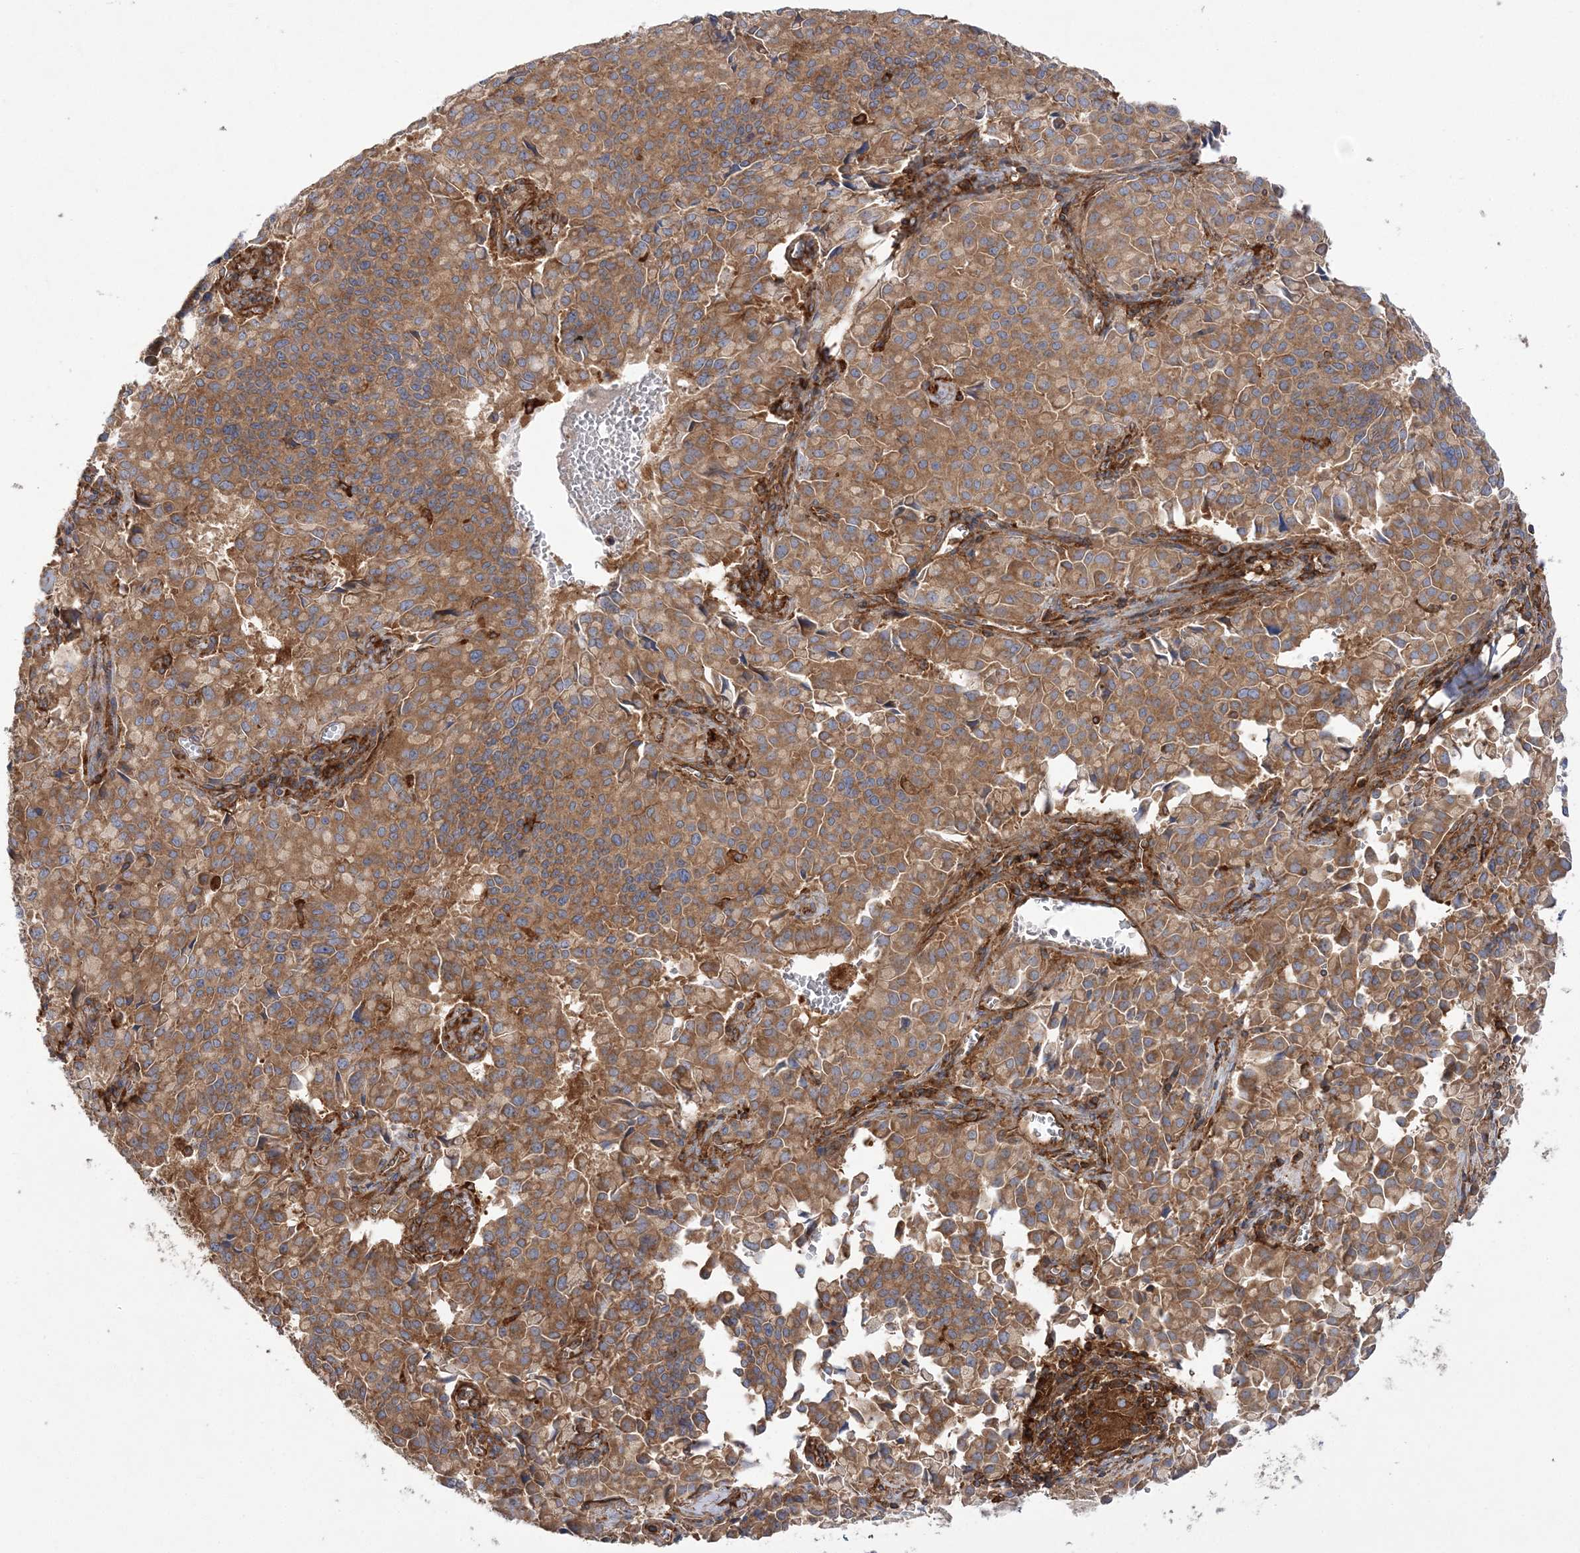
{"staining": {"intensity": "moderate", "quantity": ">75%", "location": "cytoplasmic/membranous"}, "tissue": "pancreatic cancer", "cell_type": "Tumor cells", "image_type": "cancer", "snomed": [{"axis": "morphology", "description": "Adenocarcinoma, NOS"}, {"axis": "topography", "description": "Pancreas"}], "caption": "Immunohistochemistry (IHC) of human pancreatic cancer displays medium levels of moderate cytoplasmic/membranous expression in about >75% of tumor cells. (brown staining indicates protein expression, while blue staining denotes nuclei).", "gene": "TBC1D5", "patient": {"sex": "male", "age": 65}}